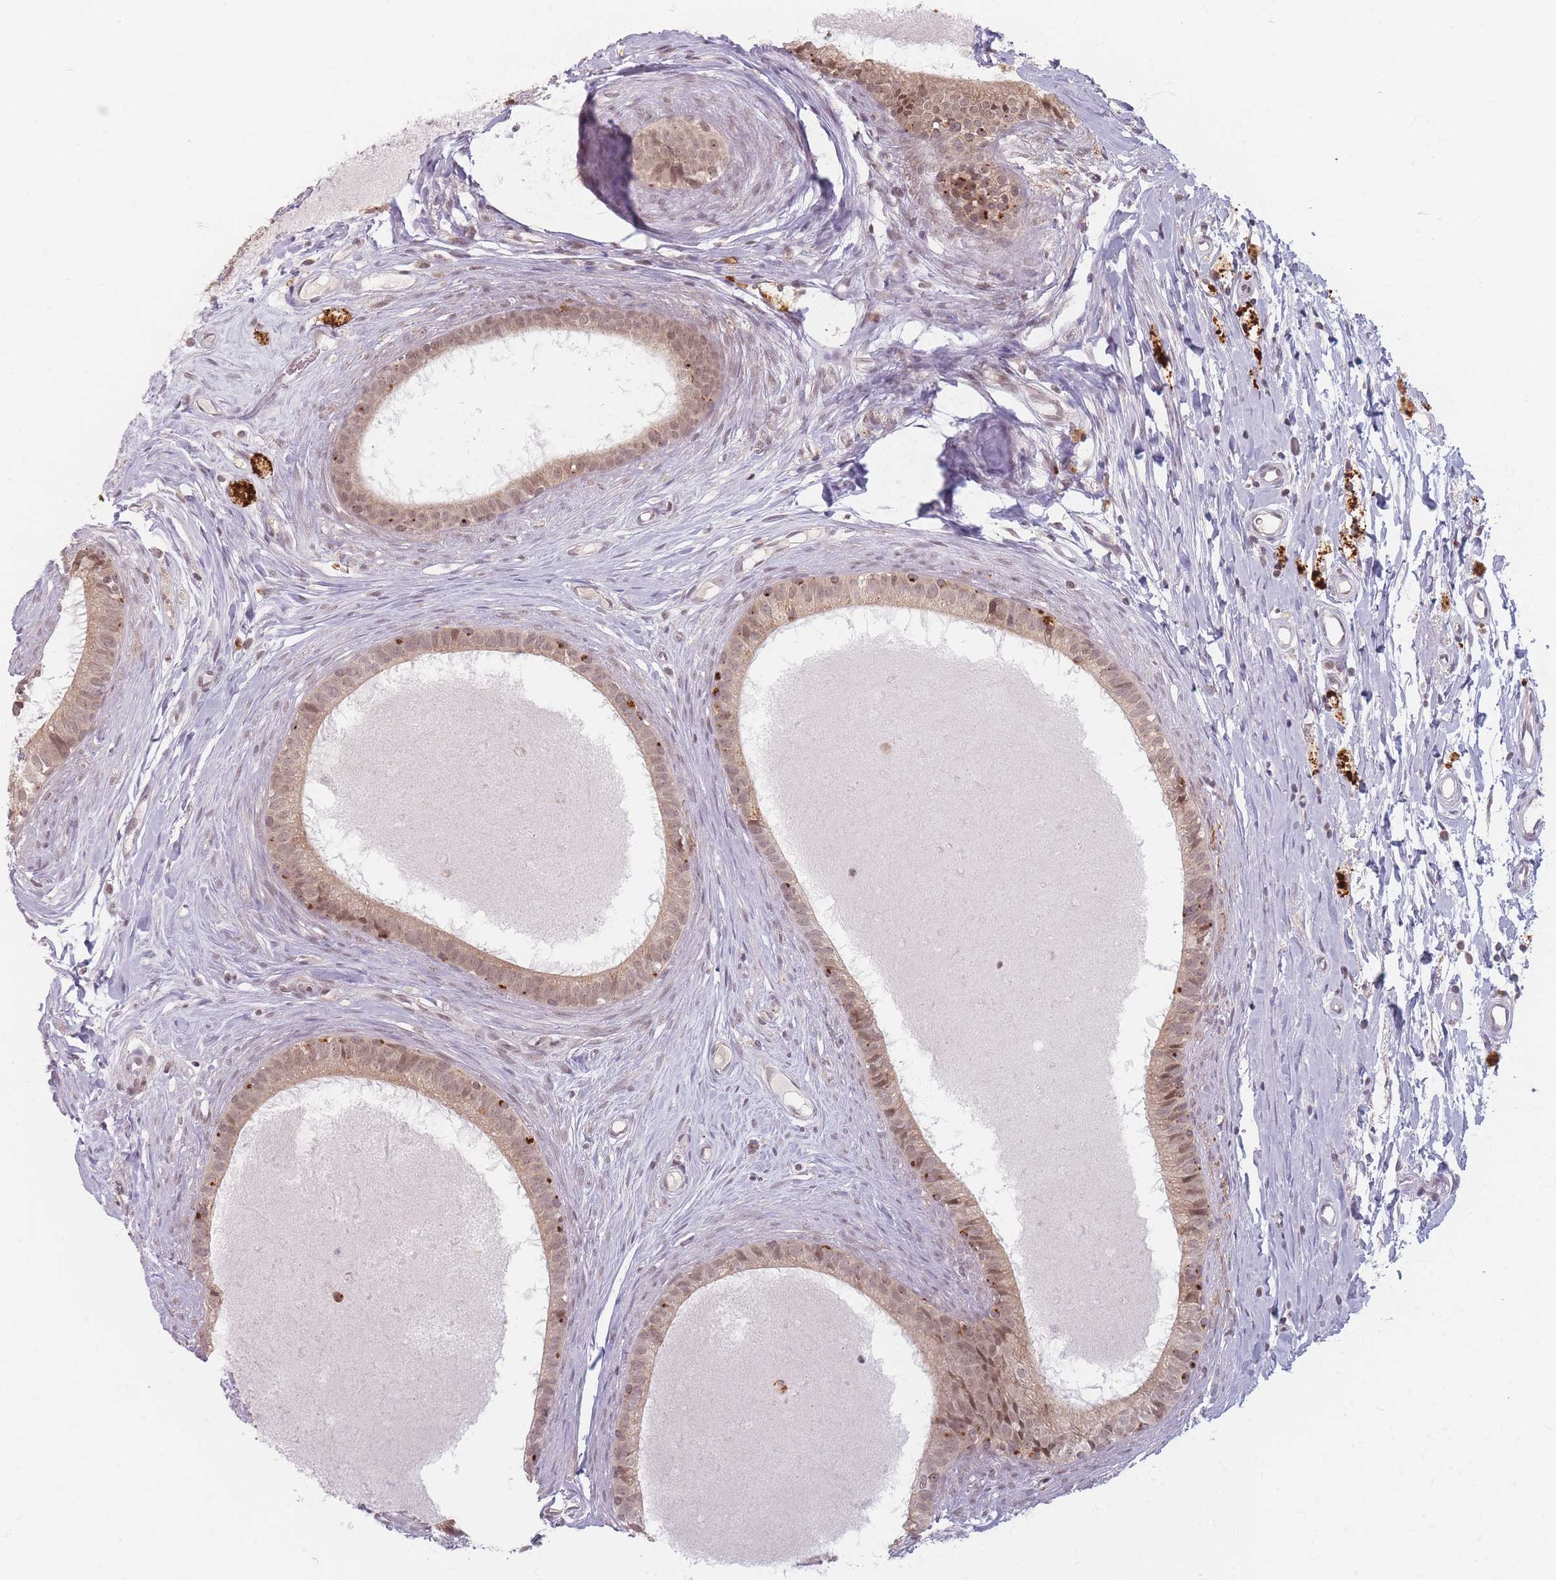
{"staining": {"intensity": "moderate", "quantity": ">75%", "location": "cytoplasmic/membranous,nuclear"}, "tissue": "epididymis", "cell_type": "Glandular cells", "image_type": "normal", "snomed": [{"axis": "morphology", "description": "Normal tissue, NOS"}, {"axis": "topography", "description": "Epididymis"}], "caption": "The histopathology image exhibits a brown stain indicating the presence of a protein in the cytoplasmic/membranous,nuclear of glandular cells in epididymis. (Stains: DAB (3,3'-diaminobenzidine) in brown, nuclei in blue, Microscopy: brightfield microscopy at high magnification).", "gene": "SPATA45", "patient": {"sex": "male", "age": 80}}